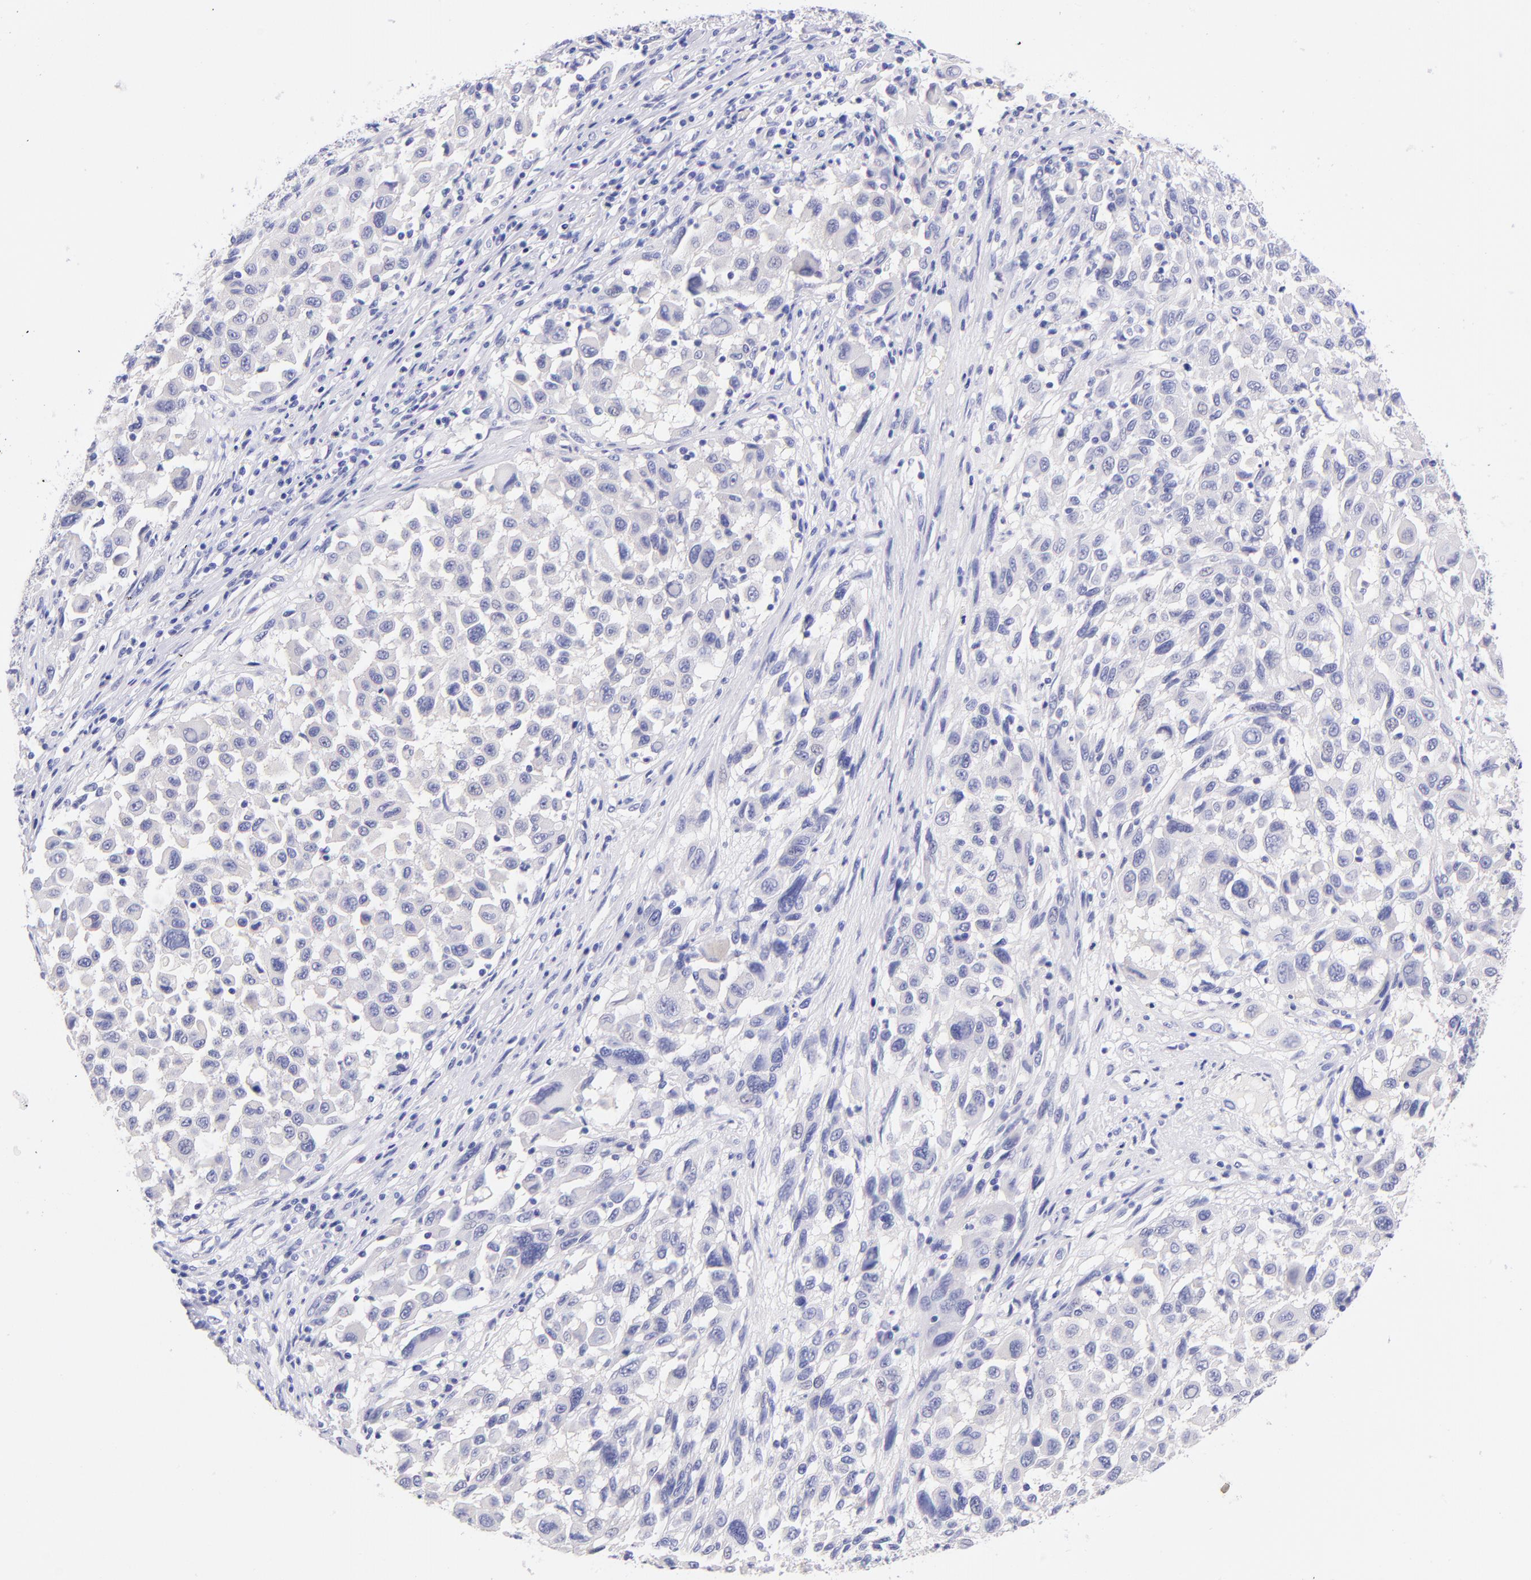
{"staining": {"intensity": "negative", "quantity": "none", "location": "none"}, "tissue": "melanoma", "cell_type": "Tumor cells", "image_type": "cancer", "snomed": [{"axis": "morphology", "description": "Malignant melanoma, Metastatic site"}, {"axis": "topography", "description": "Lymph node"}], "caption": "This is an immunohistochemistry (IHC) image of malignant melanoma (metastatic site). There is no staining in tumor cells.", "gene": "RAB3B", "patient": {"sex": "male", "age": 61}}